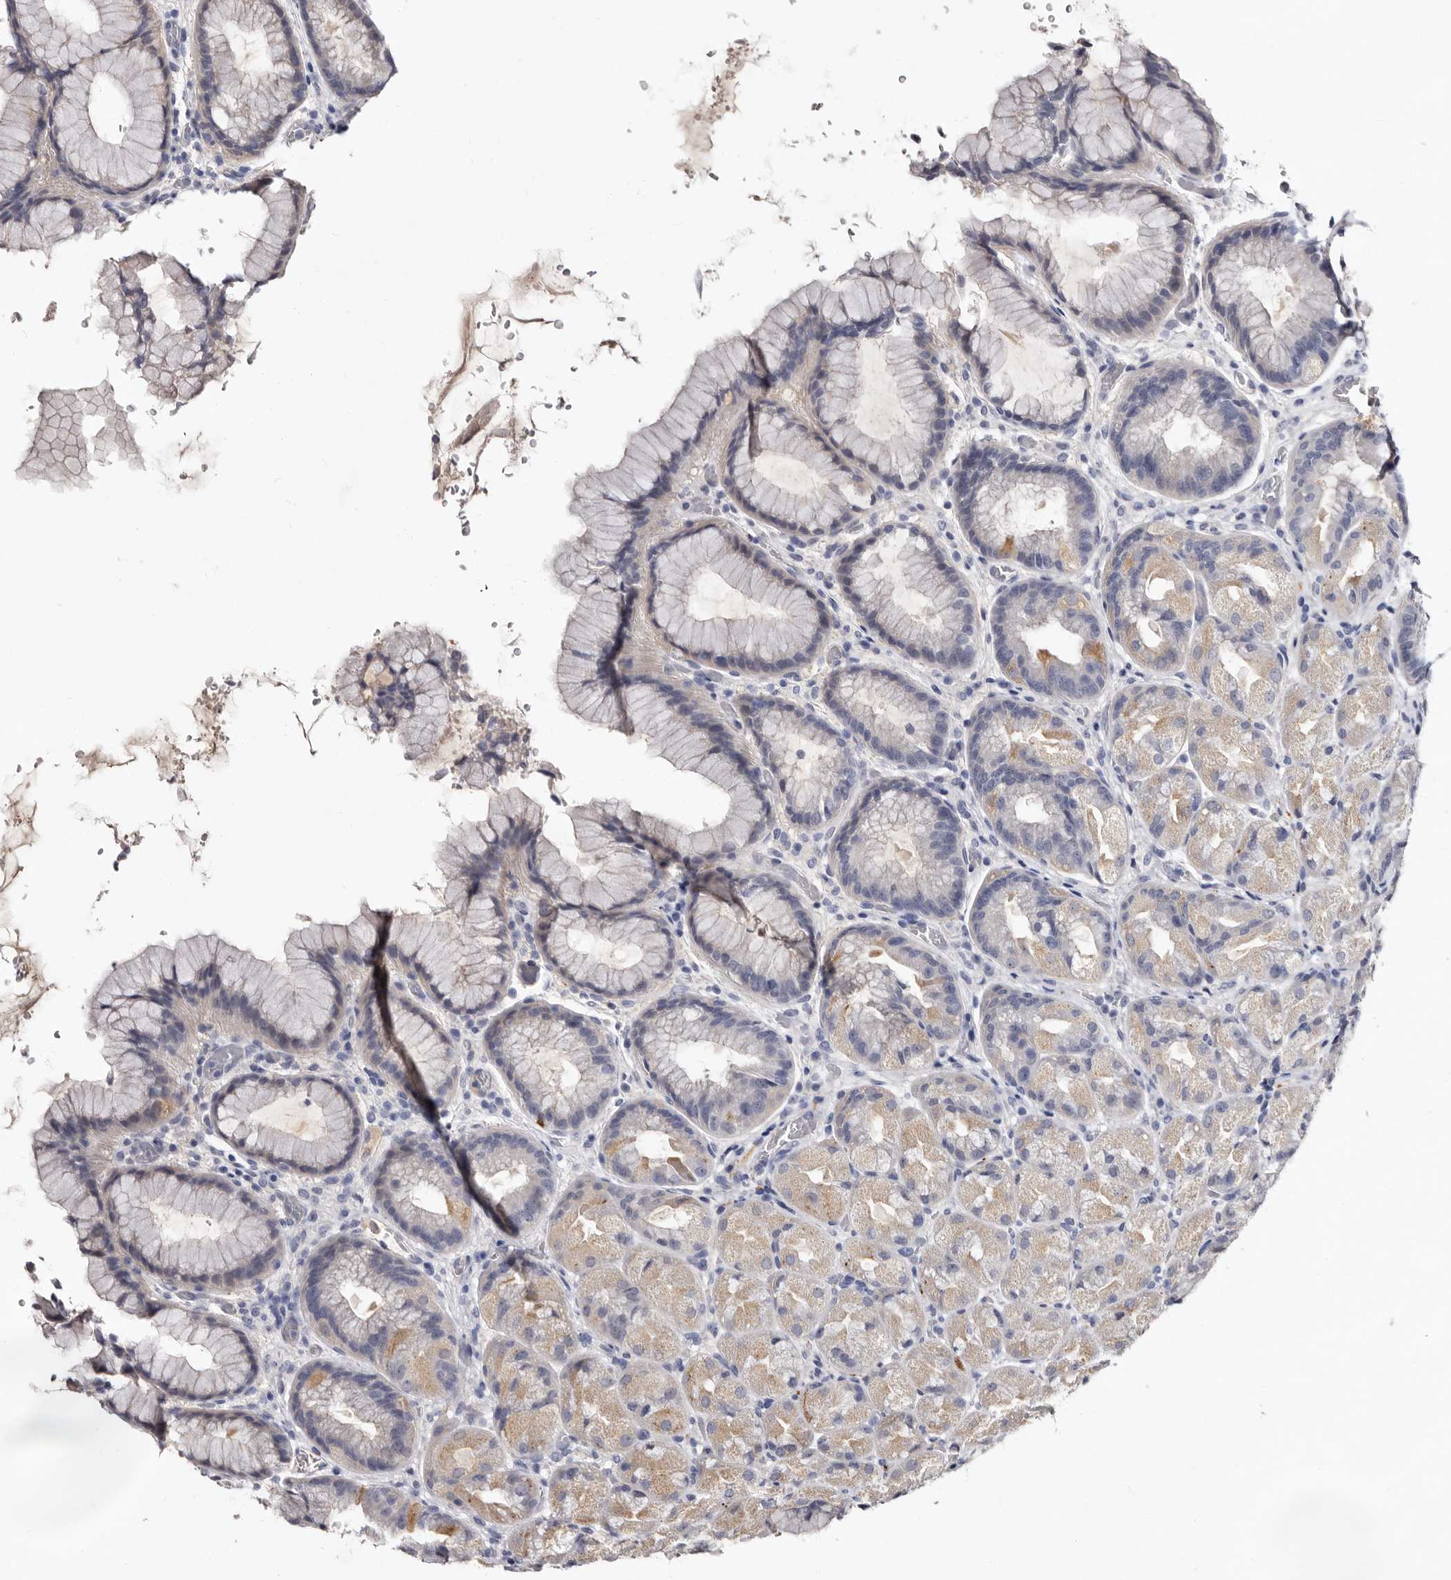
{"staining": {"intensity": "weak", "quantity": "<25%", "location": "cytoplasmic/membranous"}, "tissue": "stomach", "cell_type": "Glandular cells", "image_type": "normal", "snomed": [{"axis": "morphology", "description": "Normal tissue, NOS"}, {"axis": "topography", "description": "Stomach, upper"}, {"axis": "topography", "description": "Stomach"}], "caption": "High magnification brightfield microscopy of normal stomach stained with DAB (brown) and counterstained with hematoxylin (blue): glandular cells show no significant positivity. (DAB immunohistochemistry (IHC) with hematoxylin counter stain).", "gene": "LANCL2", "patient": {"sex": "male", "age": 48}}